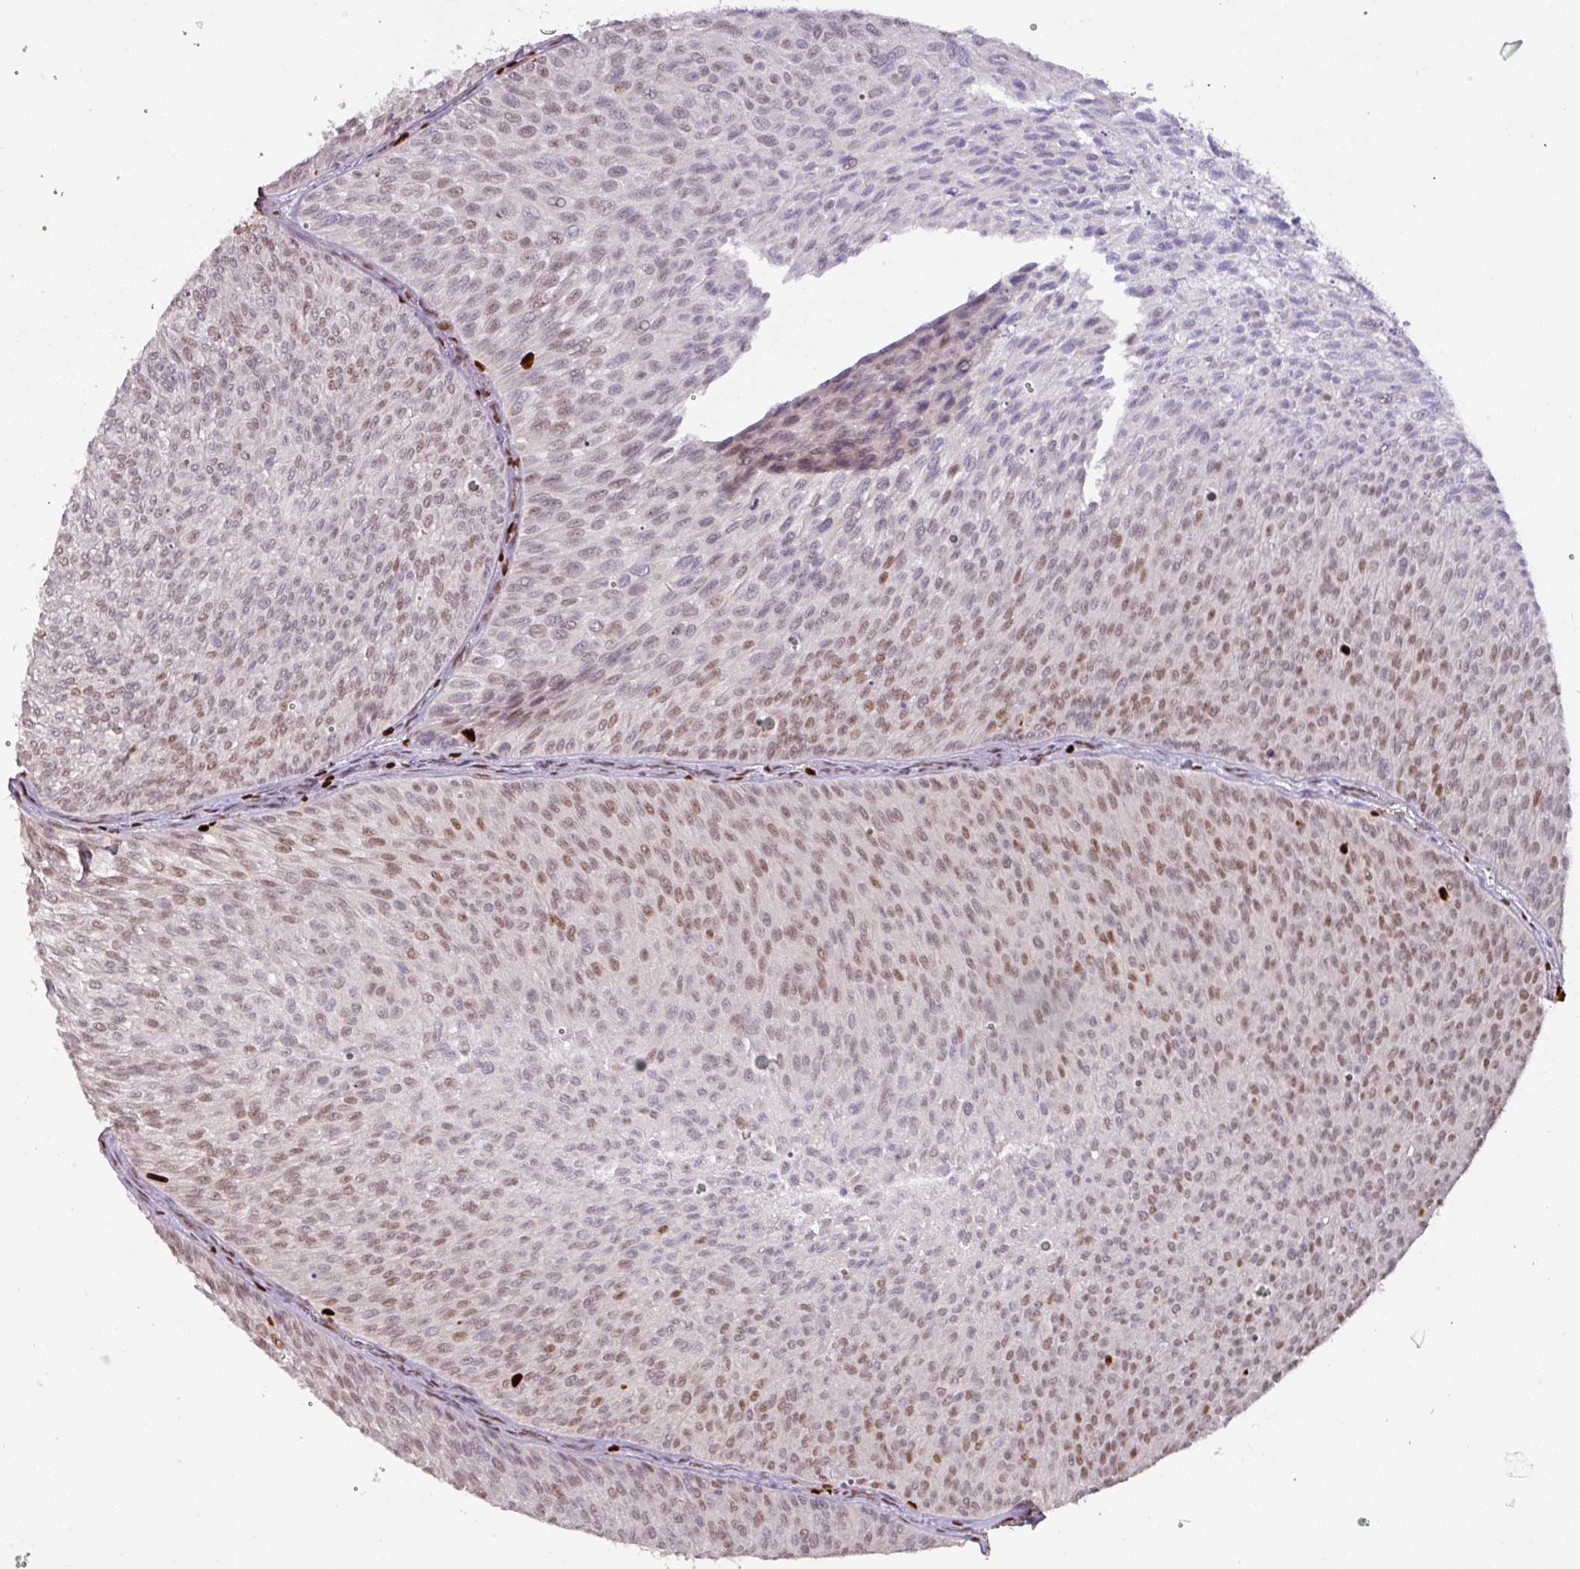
{"staining": {"intensity": "moderate", "quantity": "25%-75%", "location": "nuclear"}, "tissue": "urothelial cancer", "cell_type": "Tumor cells", "image_type": "cancer", "snomed": [{"axis": "morphology", "description": "Urothelial carcinoma, Low grade"}, {"axis": "topography", "description": "Urinary bladder"}], "caption": "The image exhibits a brown stain indicating the presence of a protein in the nuclear of tumor cells in low-grade urothelial carcinoma. (DAB IHC with brightfield microscopy, high magnification).", "gene": "SAMHD1", "patient": {"sex": "male", "age": 91}}